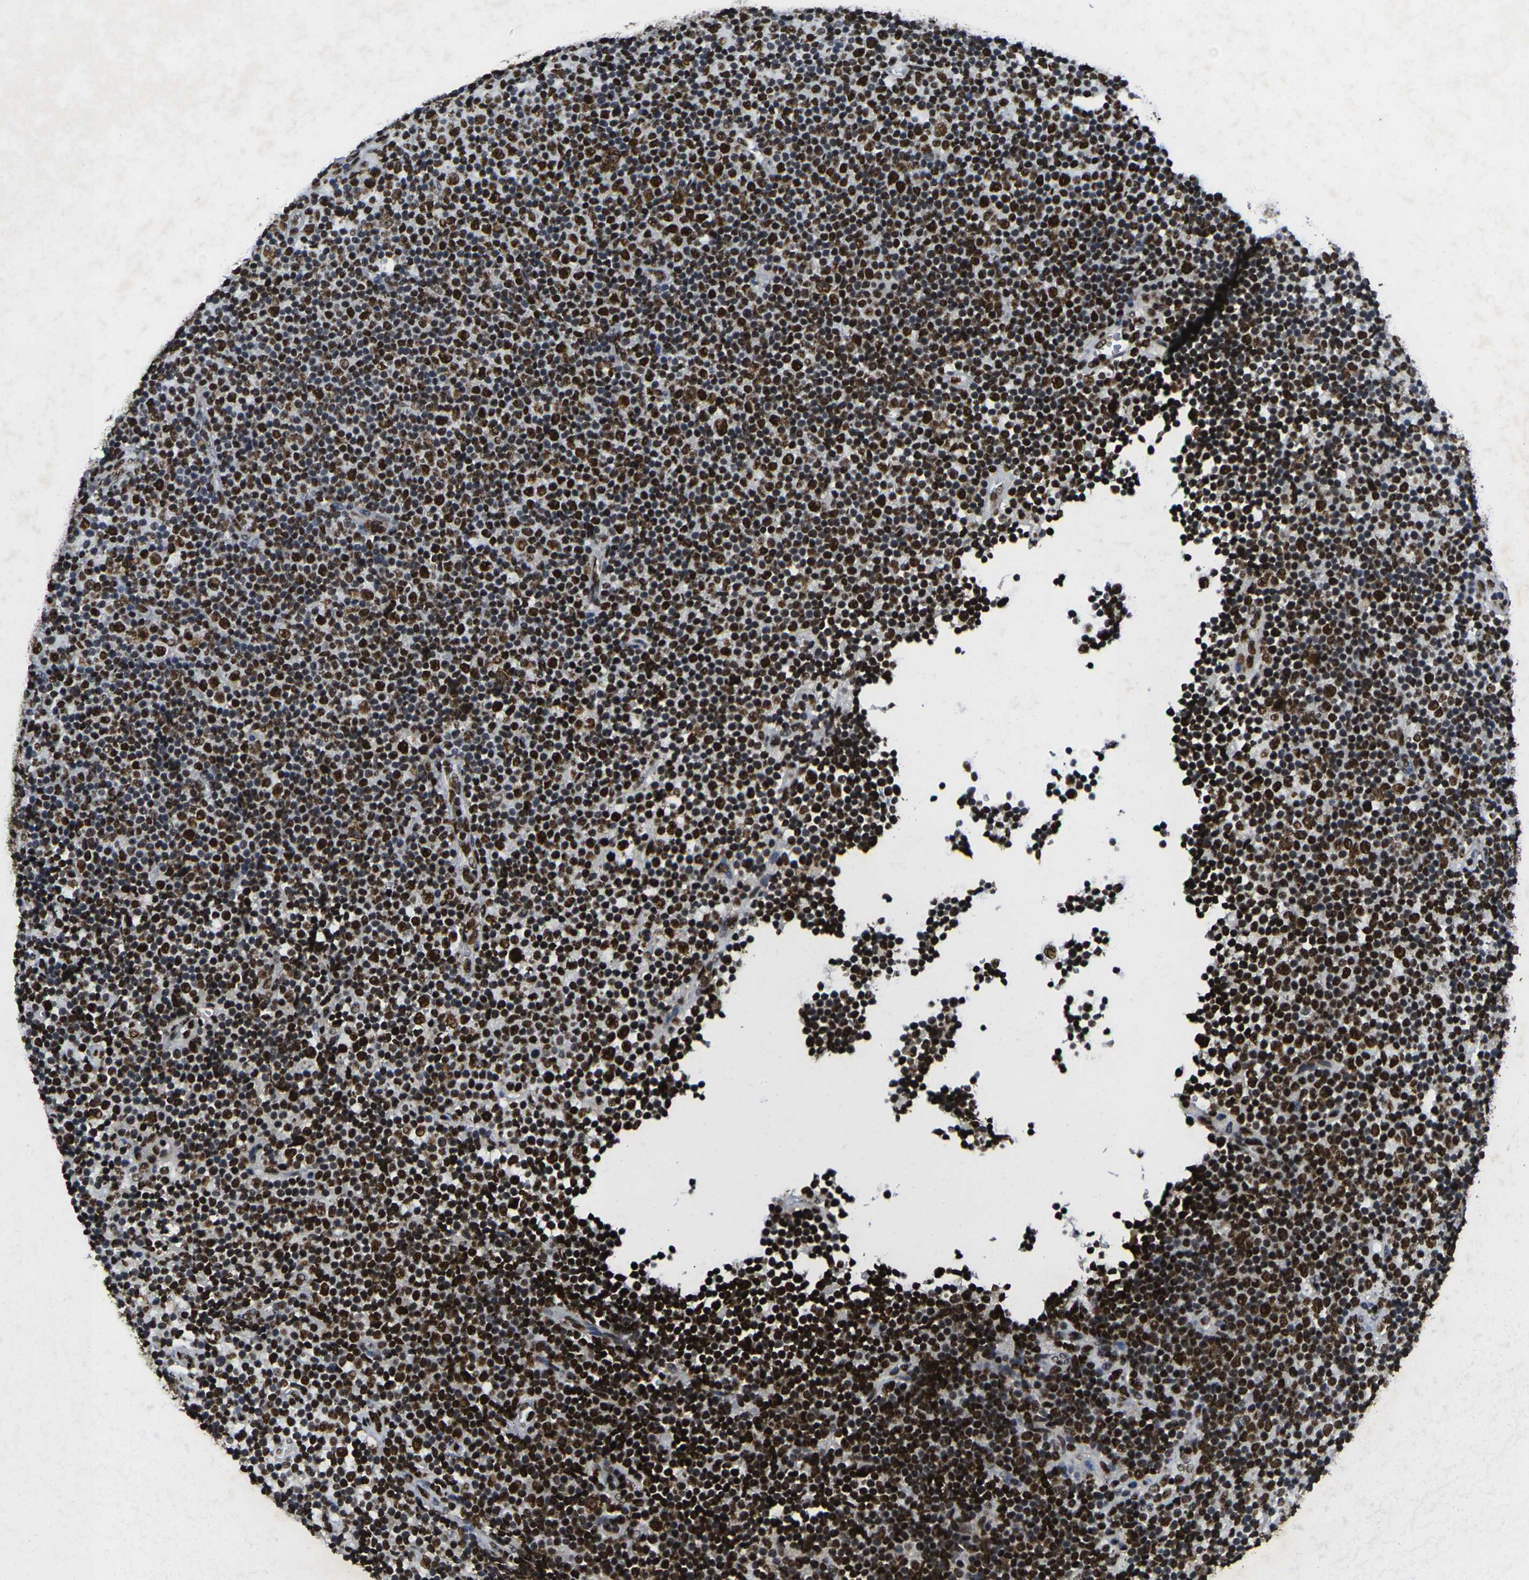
{"staining": {"intensity": "strong", "quantity": ">75%", "location": "nuclear"}, "tissue": "lymphoma", "cell_type": "Tumor cells", "image_type": "cancer", "snomed": [{"axis": "morphology", "description": "Malignant lymphoma, non-Hodgkin's type, Low grade"}, {"axis": "topography", "description": "Lymph node"}], "caption": "Protein staining by immunohistochemistry (IHC) displays strong nuclear expression in approximately >75% of tumor cells in lymphoma.", "gene": "SMARCC1", "patient": {"sex": "female", "age": 67}}